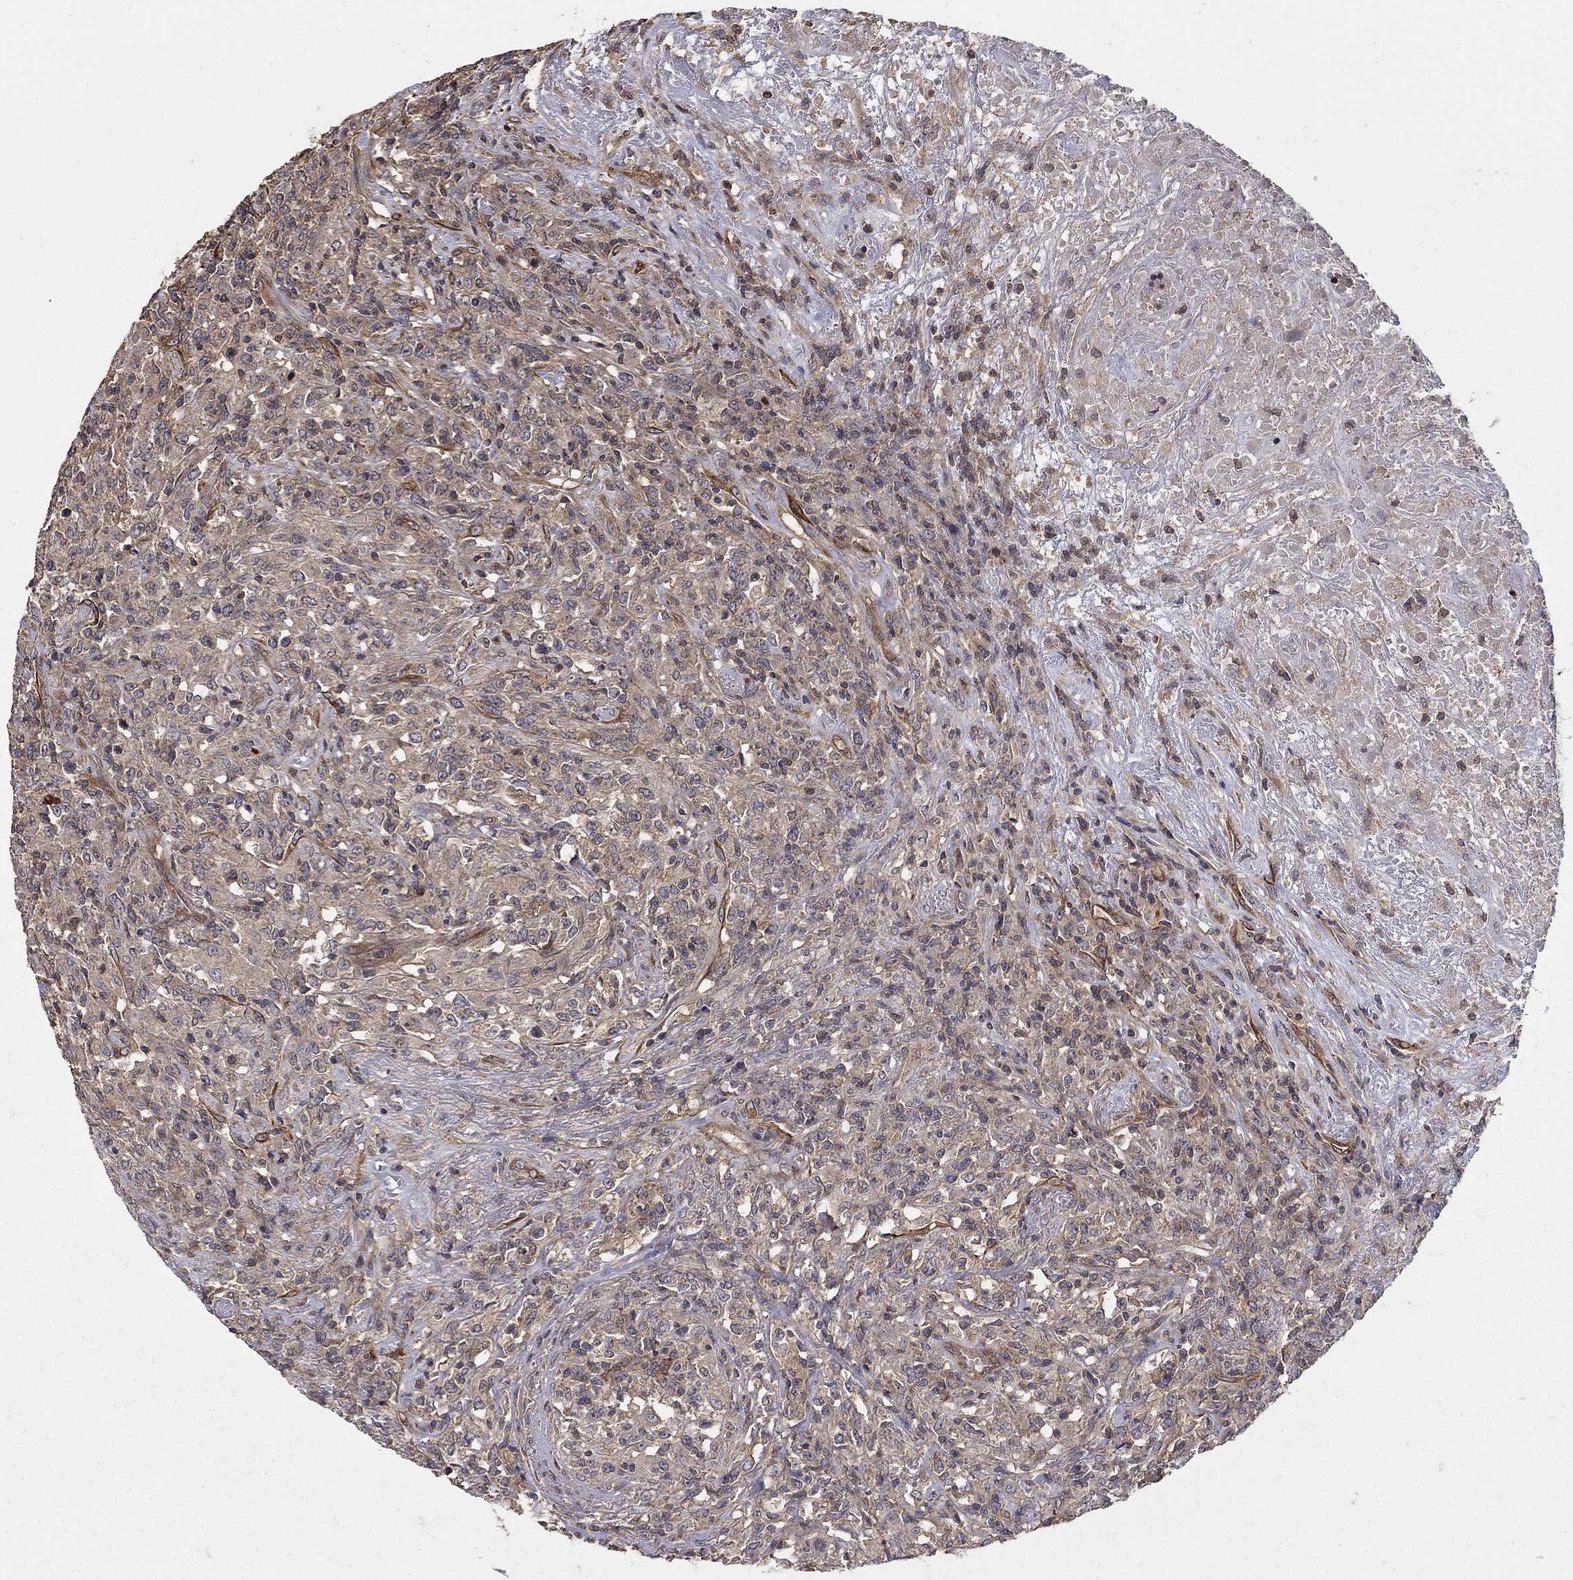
{"staining": {"intensity": "weak", "quantity": ">75%", "location": "cytoplasmic/membranous"}, "tissue": "lymphoma", "cell_type": "Tumor cells", "image_type": "cancer", "snomed": [{"axis": "morphology", "description": "Malignant lymphoma, non-Hodgkin's type, High grade"}, {"axis": "topography", "description": "Lung"}], "caption": "There is low levels of weak cytoplasmic/membranous staining in tumor cells of high-grade malignant lymphoma, non-Hodgkin's type, as demonstrated by immunohistochemical staining (brown color).", "gene": "BMERB1", "patient": {"sex": "male", "age": 79}}